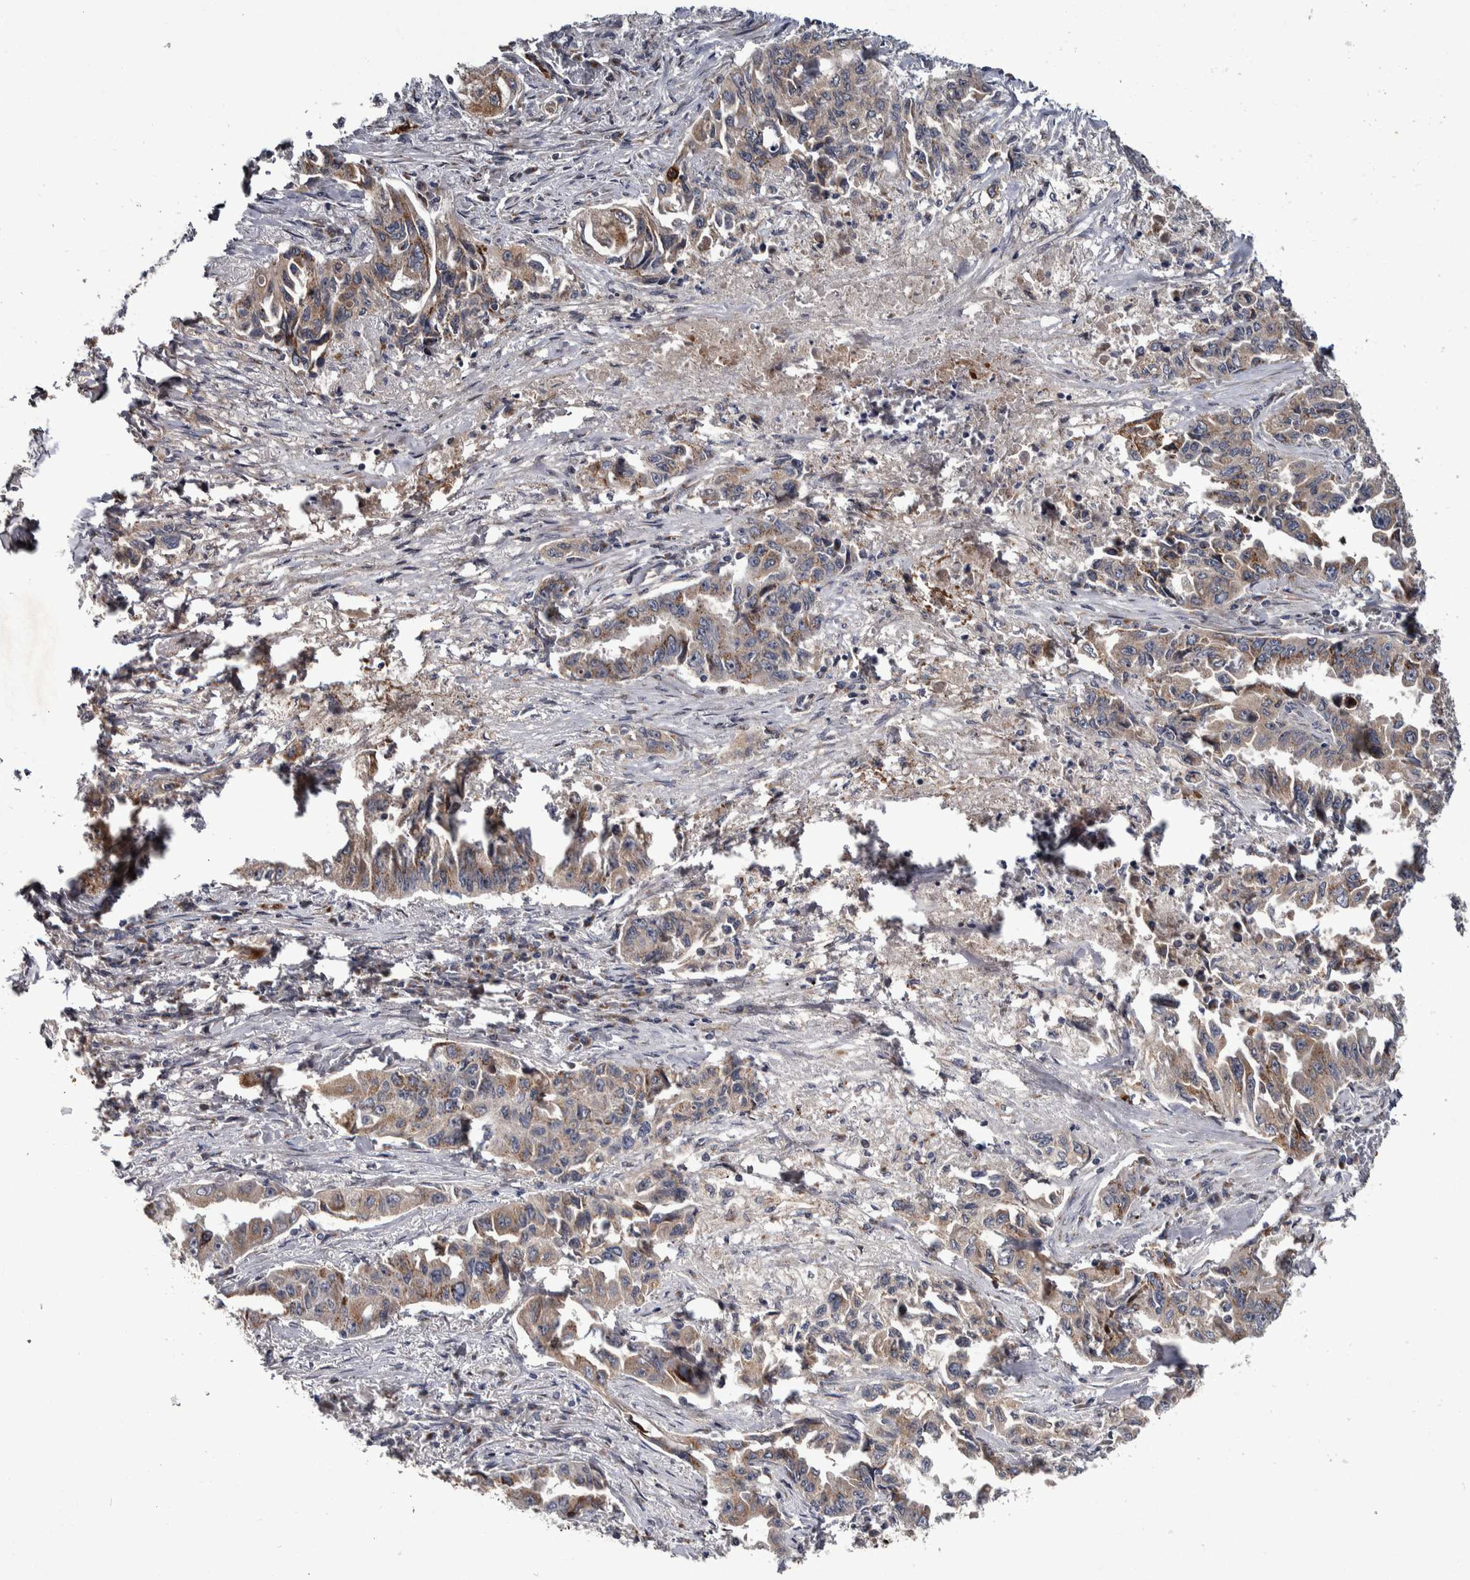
{"staining": {"intensity": "moderate", "quantity": ">75%", "location": "cytoplasmic/membranous"}, "tissue": "lung cancer", "cell_type": "Tumor cells", "image_type": "cancer", "snomed": [{"axis": "morphology", "description": "Adenocarcinoma, NOS"}, {"axis": "topography", "description": "Lung"}], "caption": "An IHC image of tumor tissue is shown. Protein staining in brown highlights moderate cytoplasmic/membranous positivity in lung adenocarcinoma within tumor cells.", "gene": "CANT1", "patient": {"sex": "female", "age": 51}}